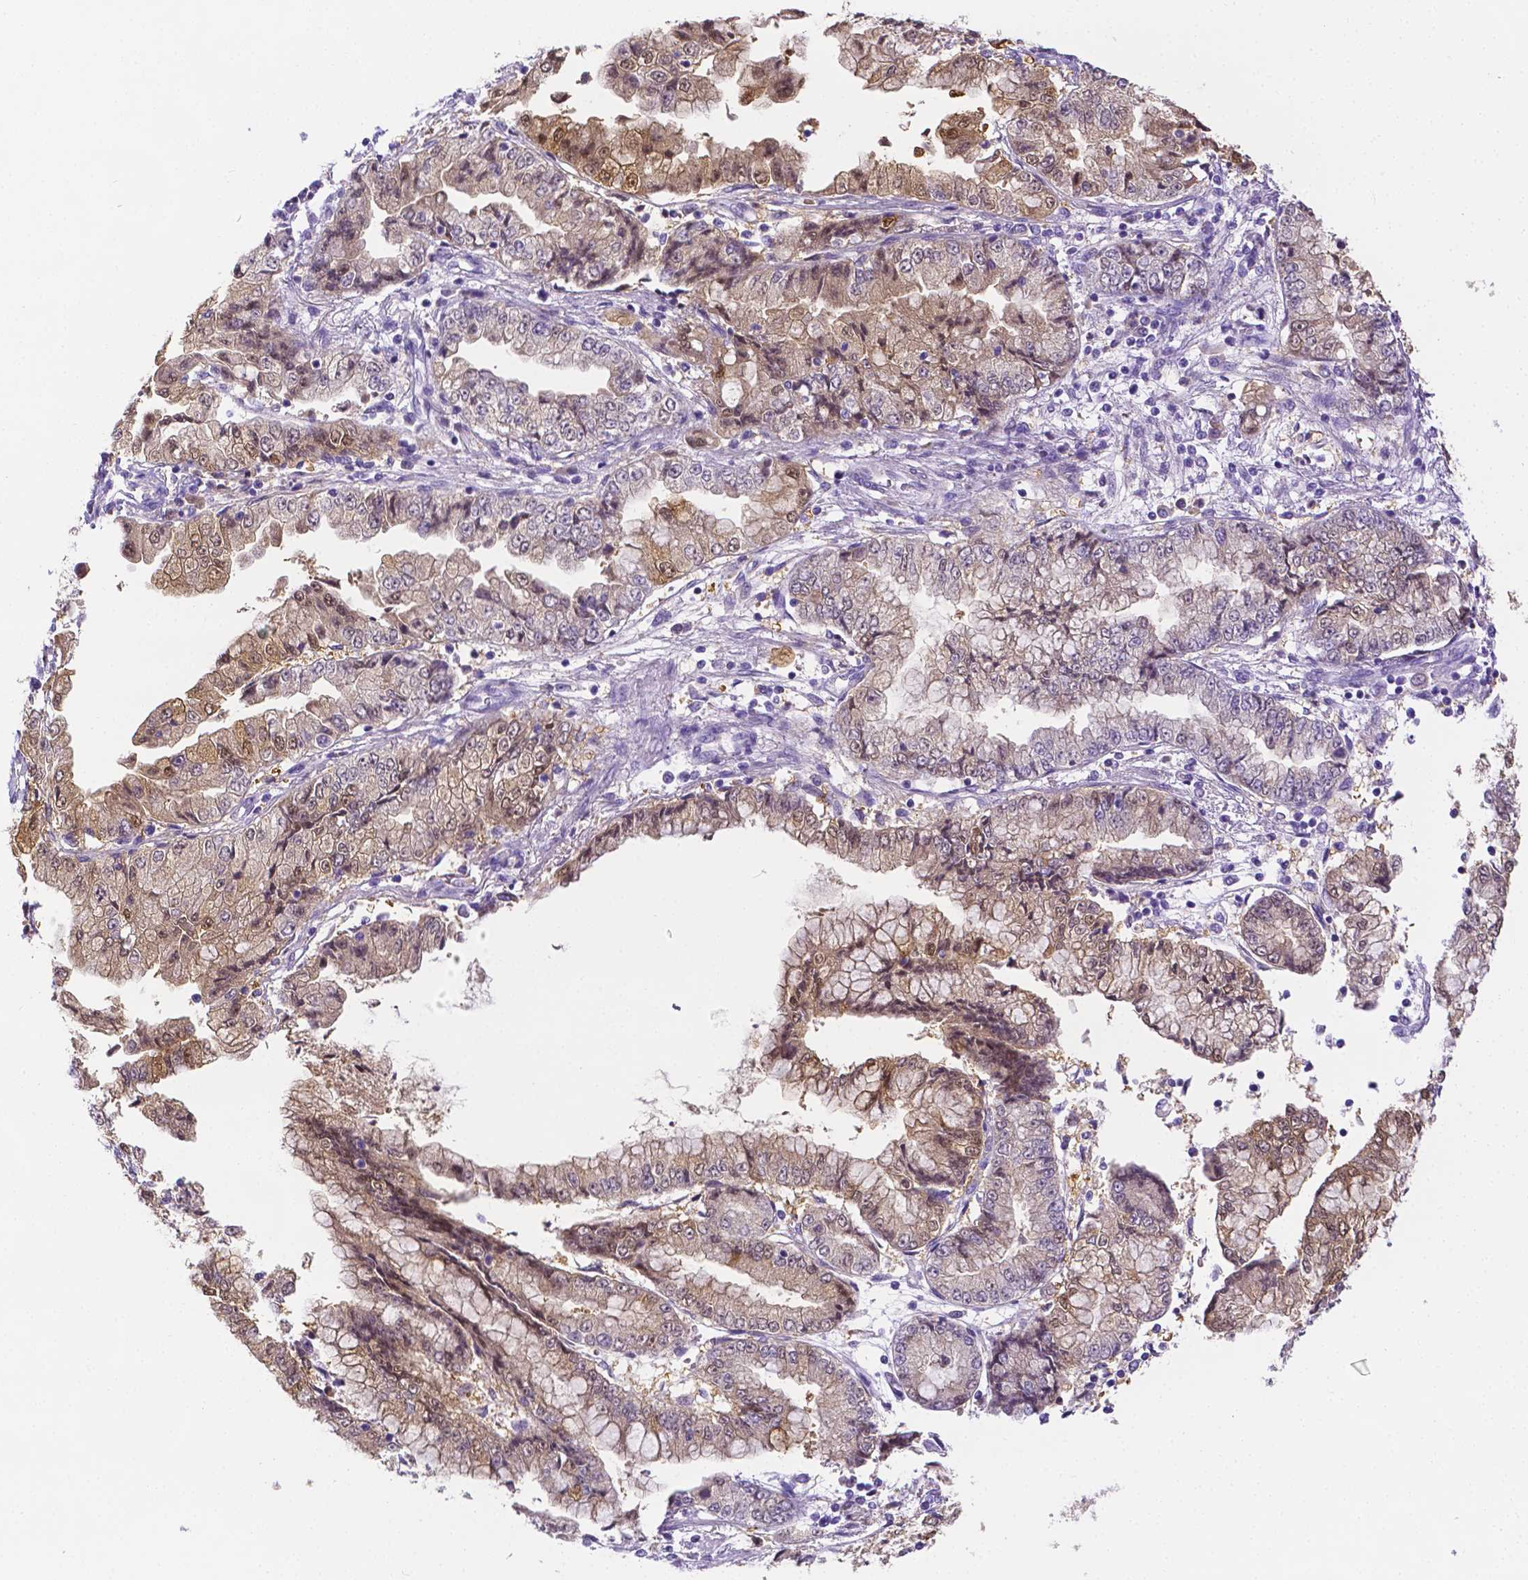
{"staining": {"intensity": "moderate", "quantity": ">75%", "location": "cytoplasmic/membranous,nuclear"}, "tissue": "stomach cancer", "cell_type": "Tumor cells", "image_type": "cancer", "snomed": [{"axis": "morphology", "description": "Adenocarcinoma, NOS"}, {"axis": "topography", "description": "Stomach, upper"}], "caption": "Approximately >75% of tumor cells in human stomach cancer (adenocarcinoma) demonstrate moderate cytoplasmic/membranous and nuclear protein staining as visualized by brown immunohistochemical staining.", "gene": "NXPH2", "patient": {"sex": "female", "age": 74}}